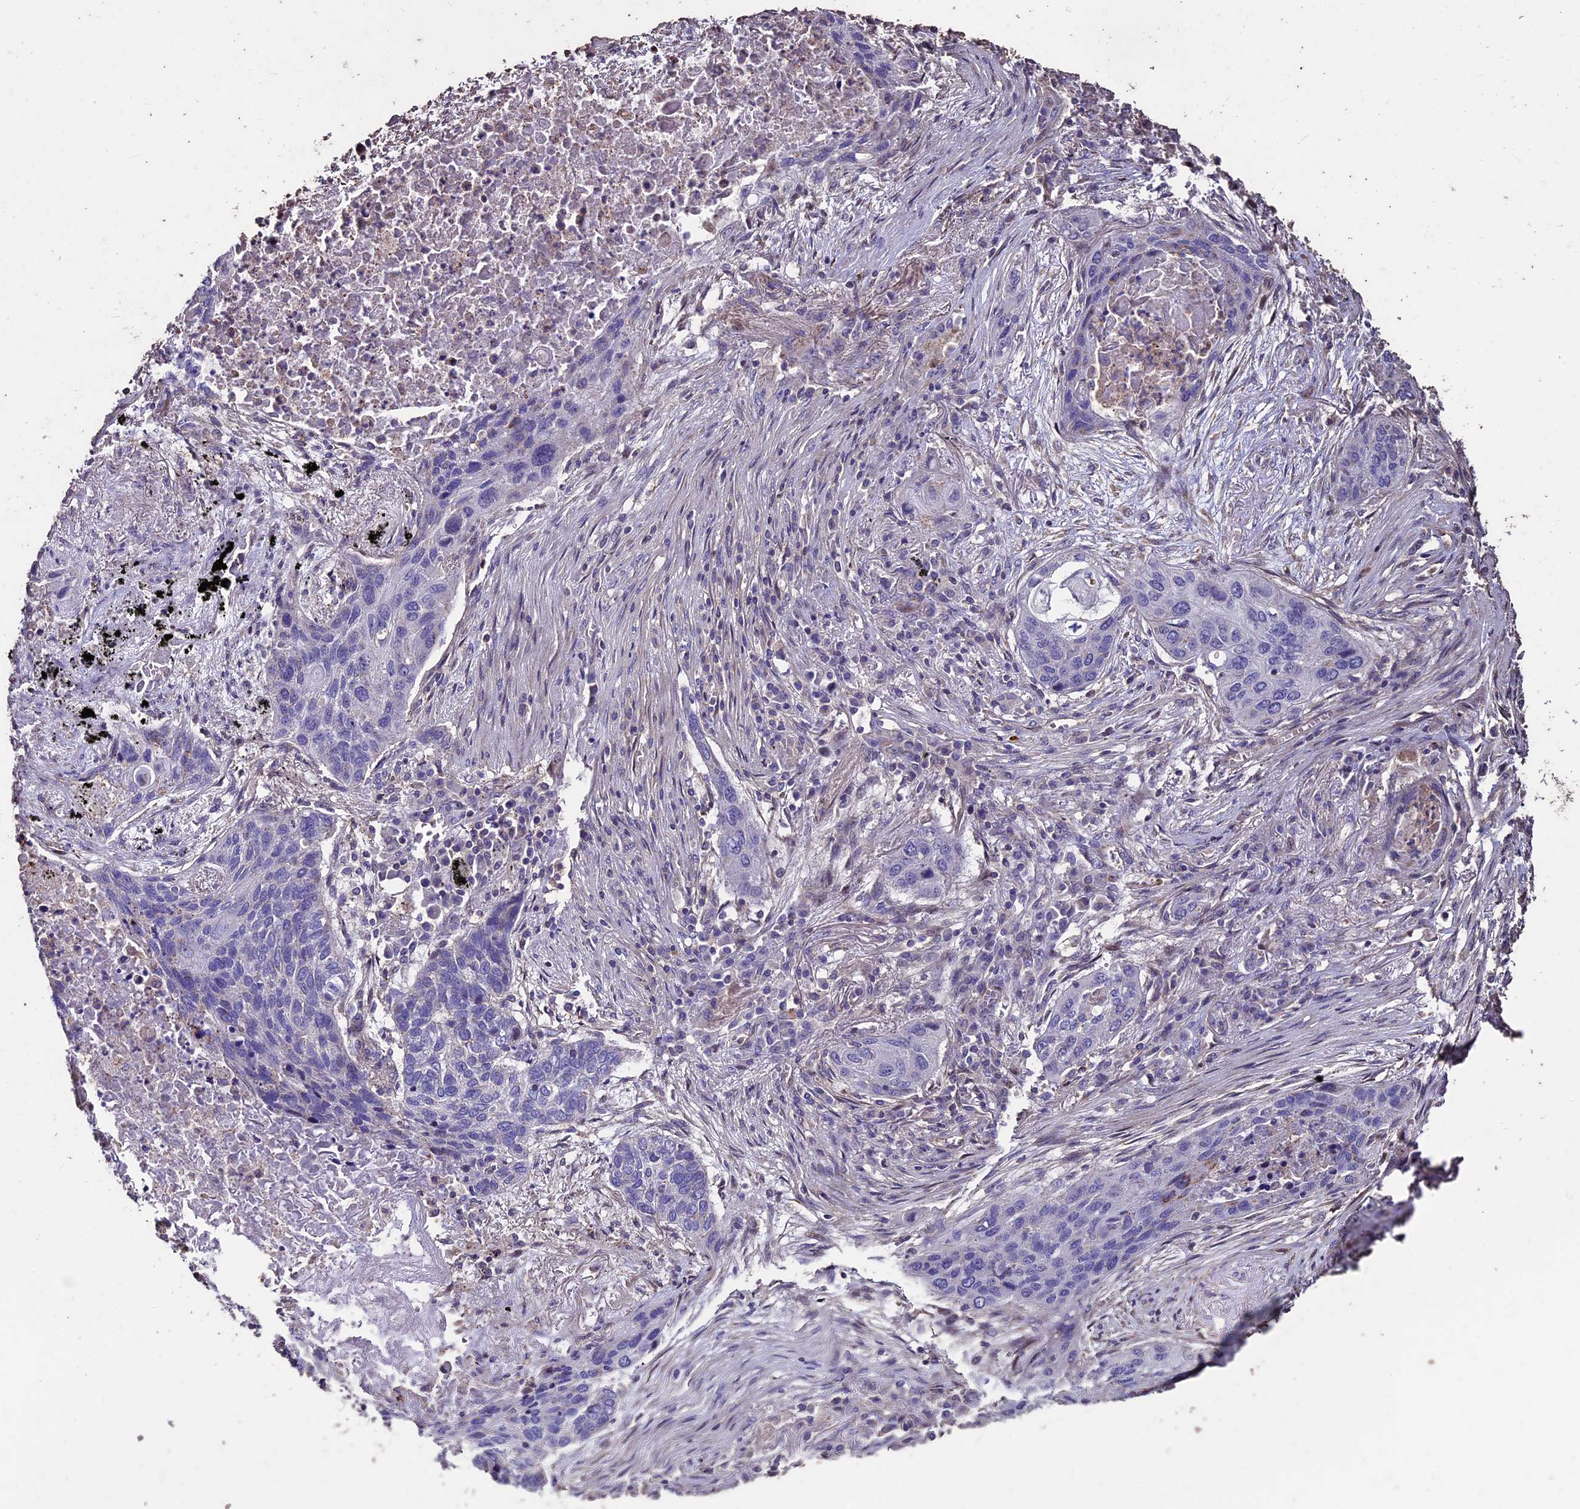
{"staining": {"intensity": "negative", "quantity": "none", "location": "none"}, "tissue": "lung cancer", "cell_type": "Tumor cells", "image_type": "cancer", "snomed": [{"axis": "morphology", "description": "Squamous cell carcinoma, NOS"}, {"axis": "topography", "description": "Lung"}], "caption": "Micrograph shows no protein staining in tumor cells of lung cancer (squamous cell carcinoma) tissue. (DAB (3,3'-diaminobenzidine) immunohistochemistry, high magnification).", "gene": "USB1", "patient": {"sex": "female", "age": 63}}